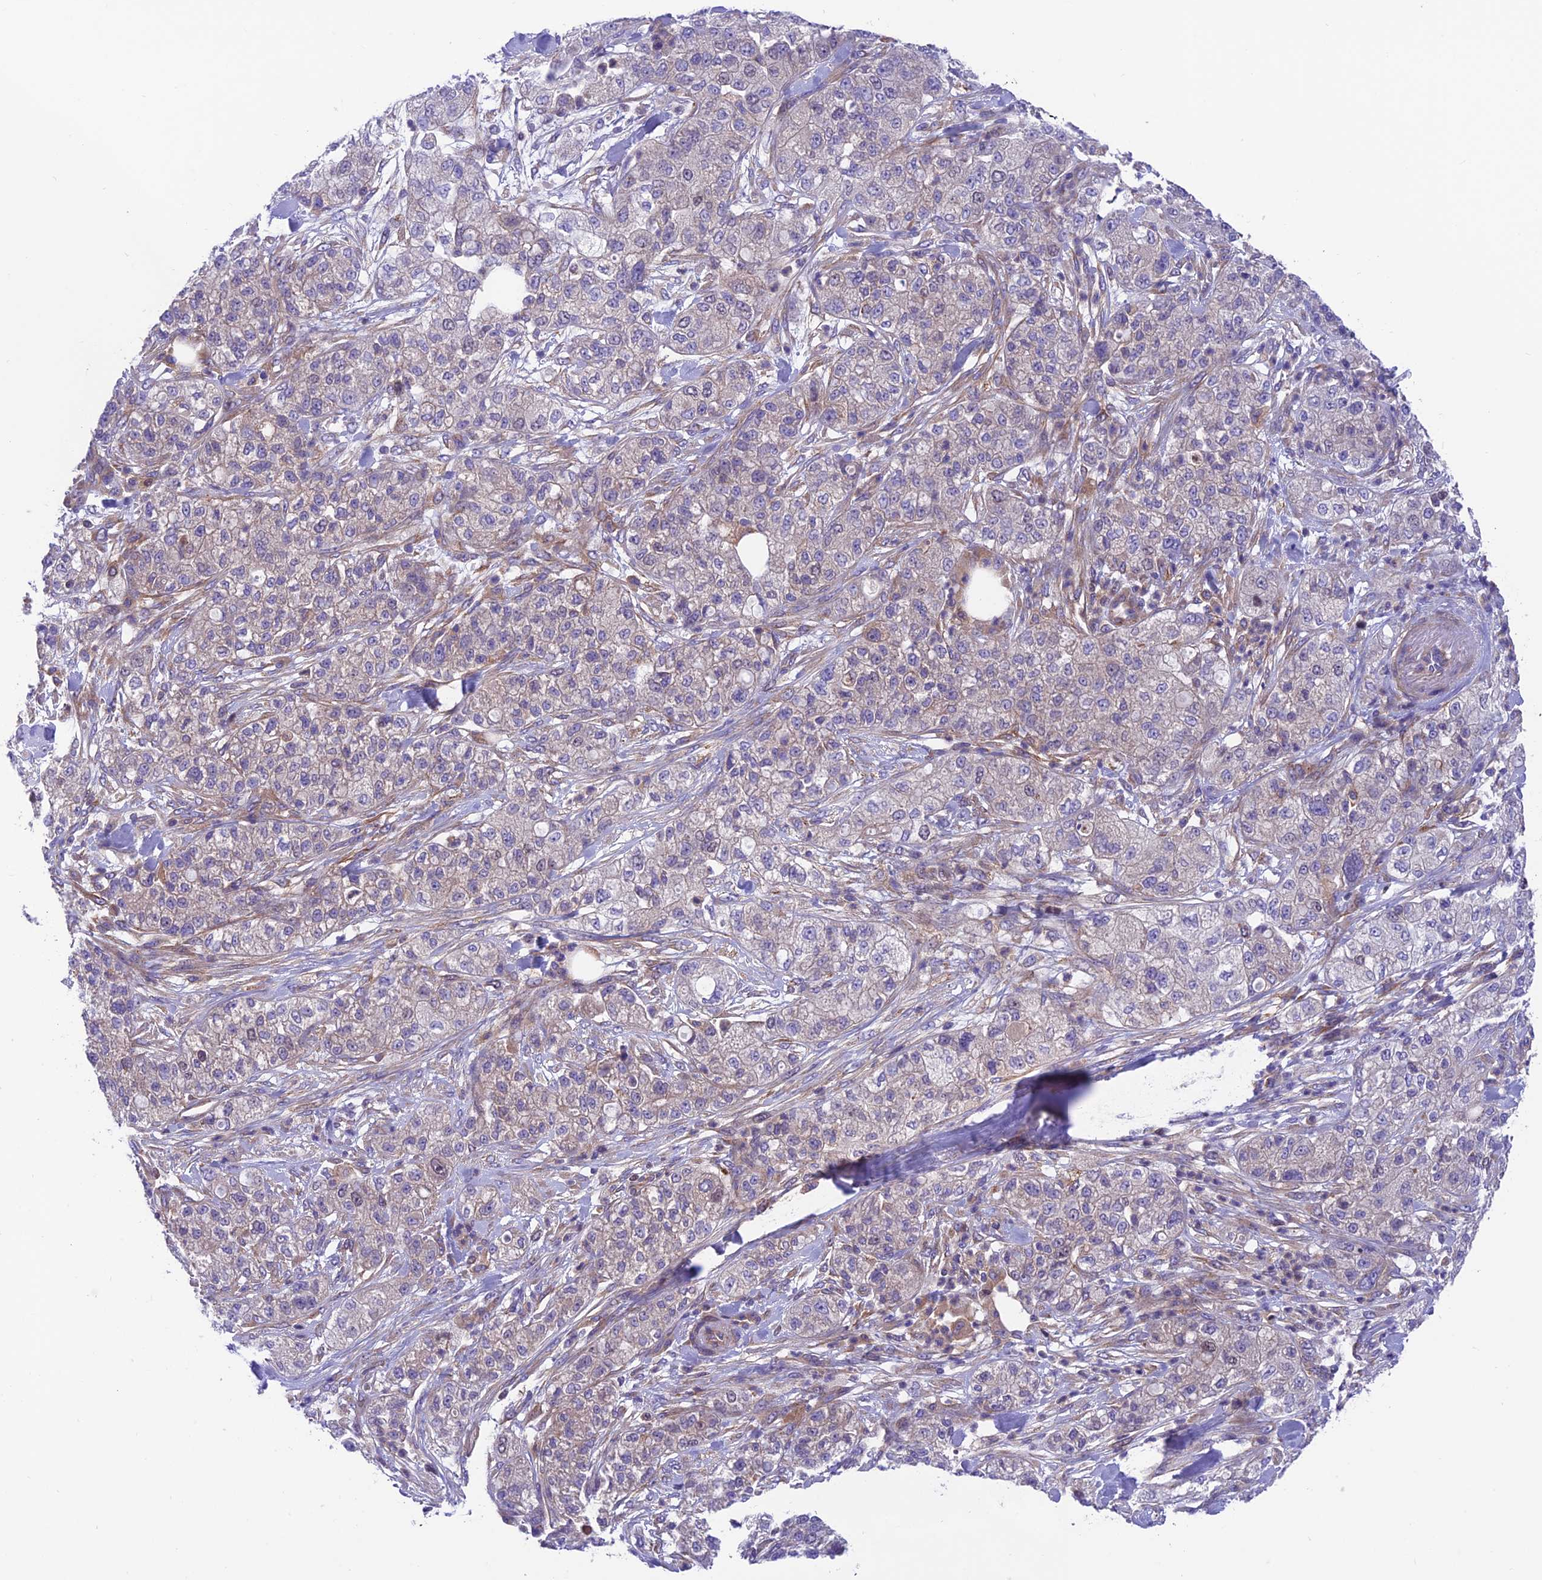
{"staining": {"intensity": "weak", "quantity": "<25%", "location": "cytoplasmic/membranous"}, "tissue": "pancreatic cancer", "cell_type": "Tumor cells", "image_type": "cancer", "snomed": [{"axis": "morphology", "description": "Adenocarcinoma, NOS"}, {"axis": "topography", "description": "Pancreas"}], "caption": "The photomicrograph demonstrates no staining of tumor cells in pancreatic cancer.", "gene": "VPS16", "patient": {"sex": "female", "age": 78}}